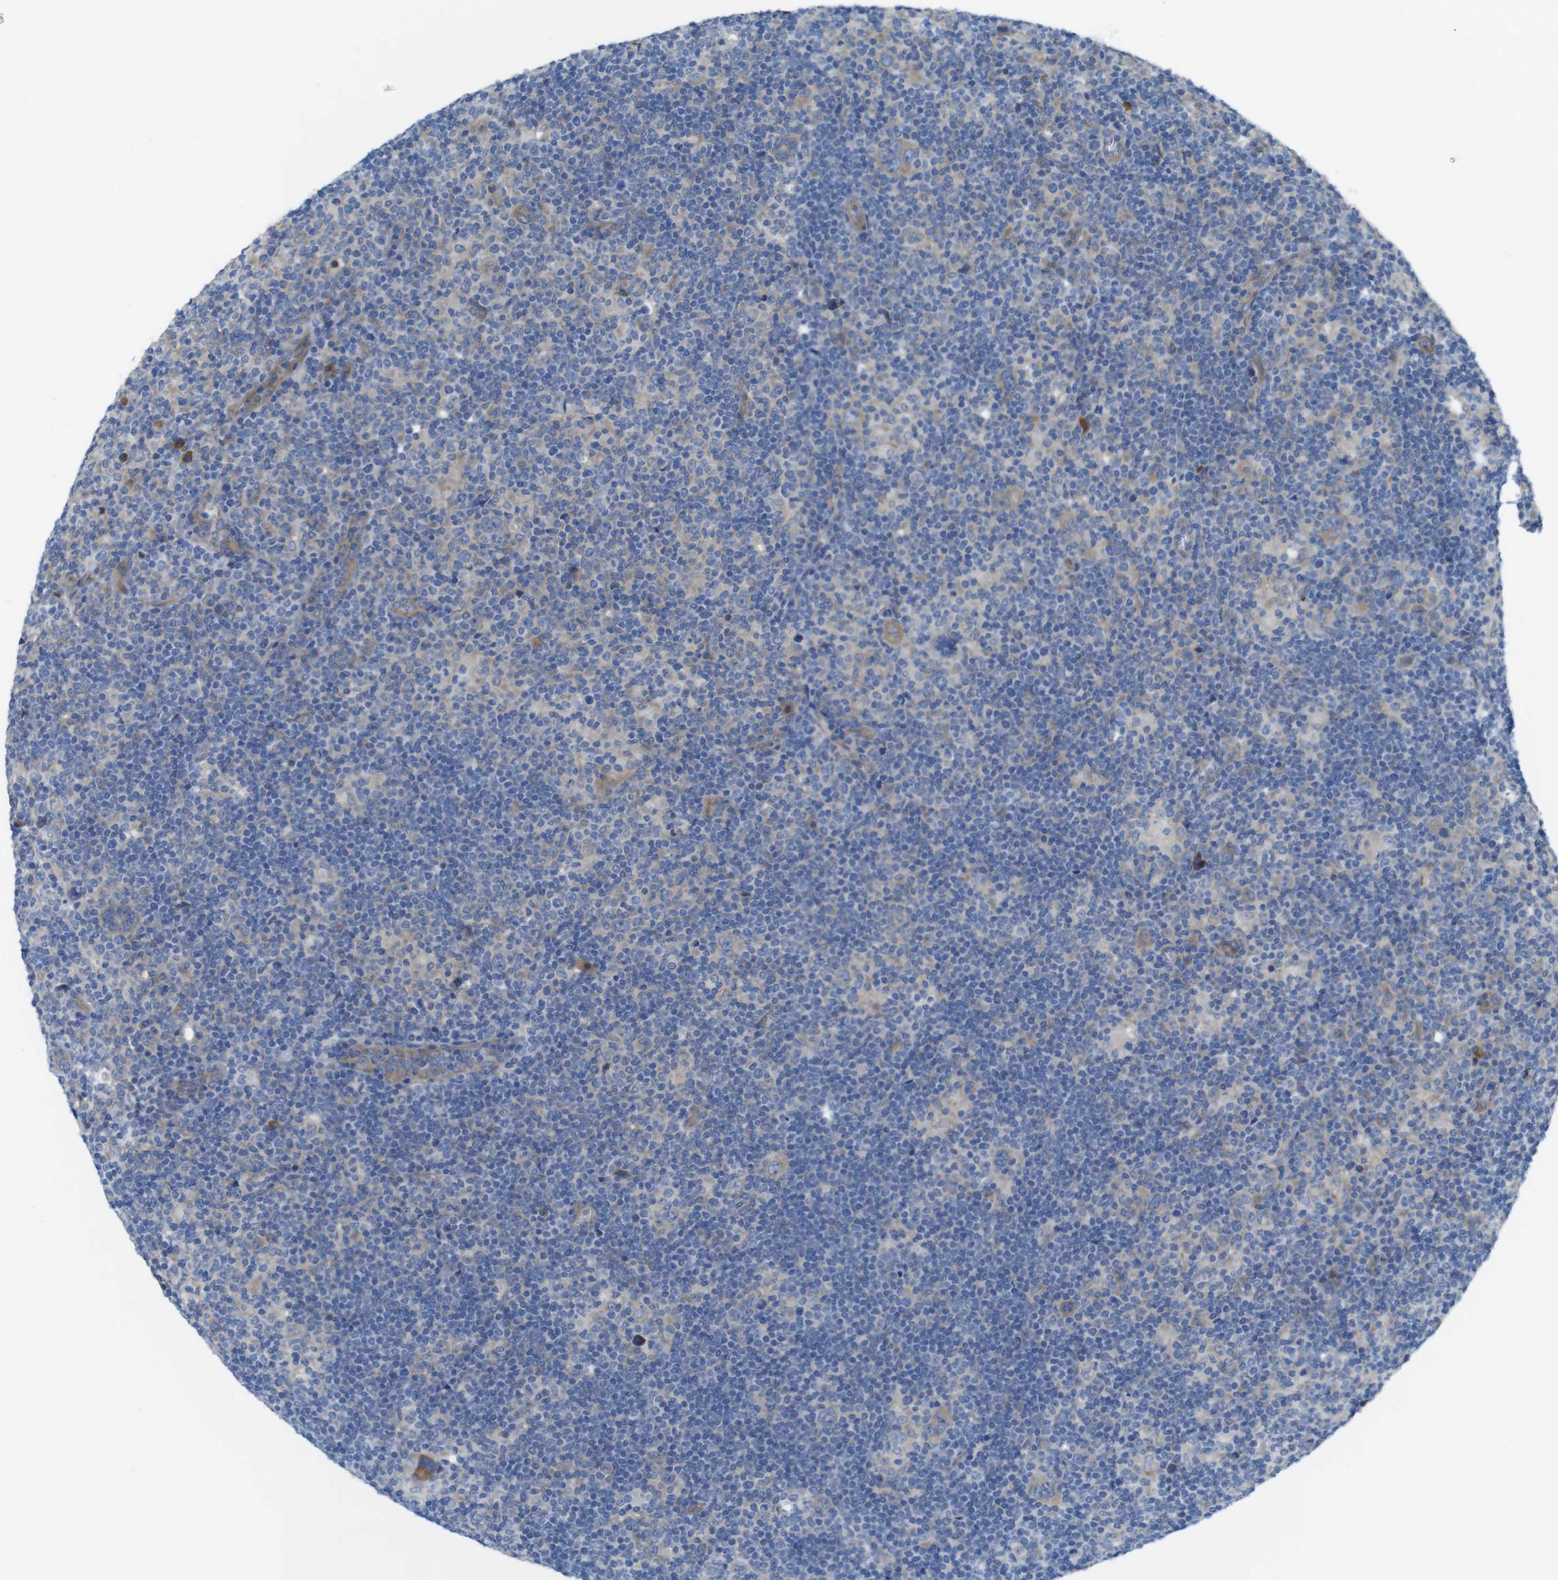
{"staining": {"intensity": "weak", "quantity": ">75%", "location": "cytoplasmic/membranous"}, "tissue": "lymphoma", "cell_type": "Tumor cells", "image_type": "cancer", "snomed": [{"axis": "morphology", "description": "Hodgkin's disease, NOS"}, {"axis": "topography", "description": "Lymph node"}], "caption": "A high-resolution histopathology image shows immunohistochemistry staining of lymphoma, which shows weak cytoplasmic/membranous staining in about >75% of tumor cells. (DAB (3,3'-diaminobenzidine) IHC, brown staining for protein, blue staining for nuclei).", "gene": "TMEM234", "patient": {"sex": "female", "age": 57}}